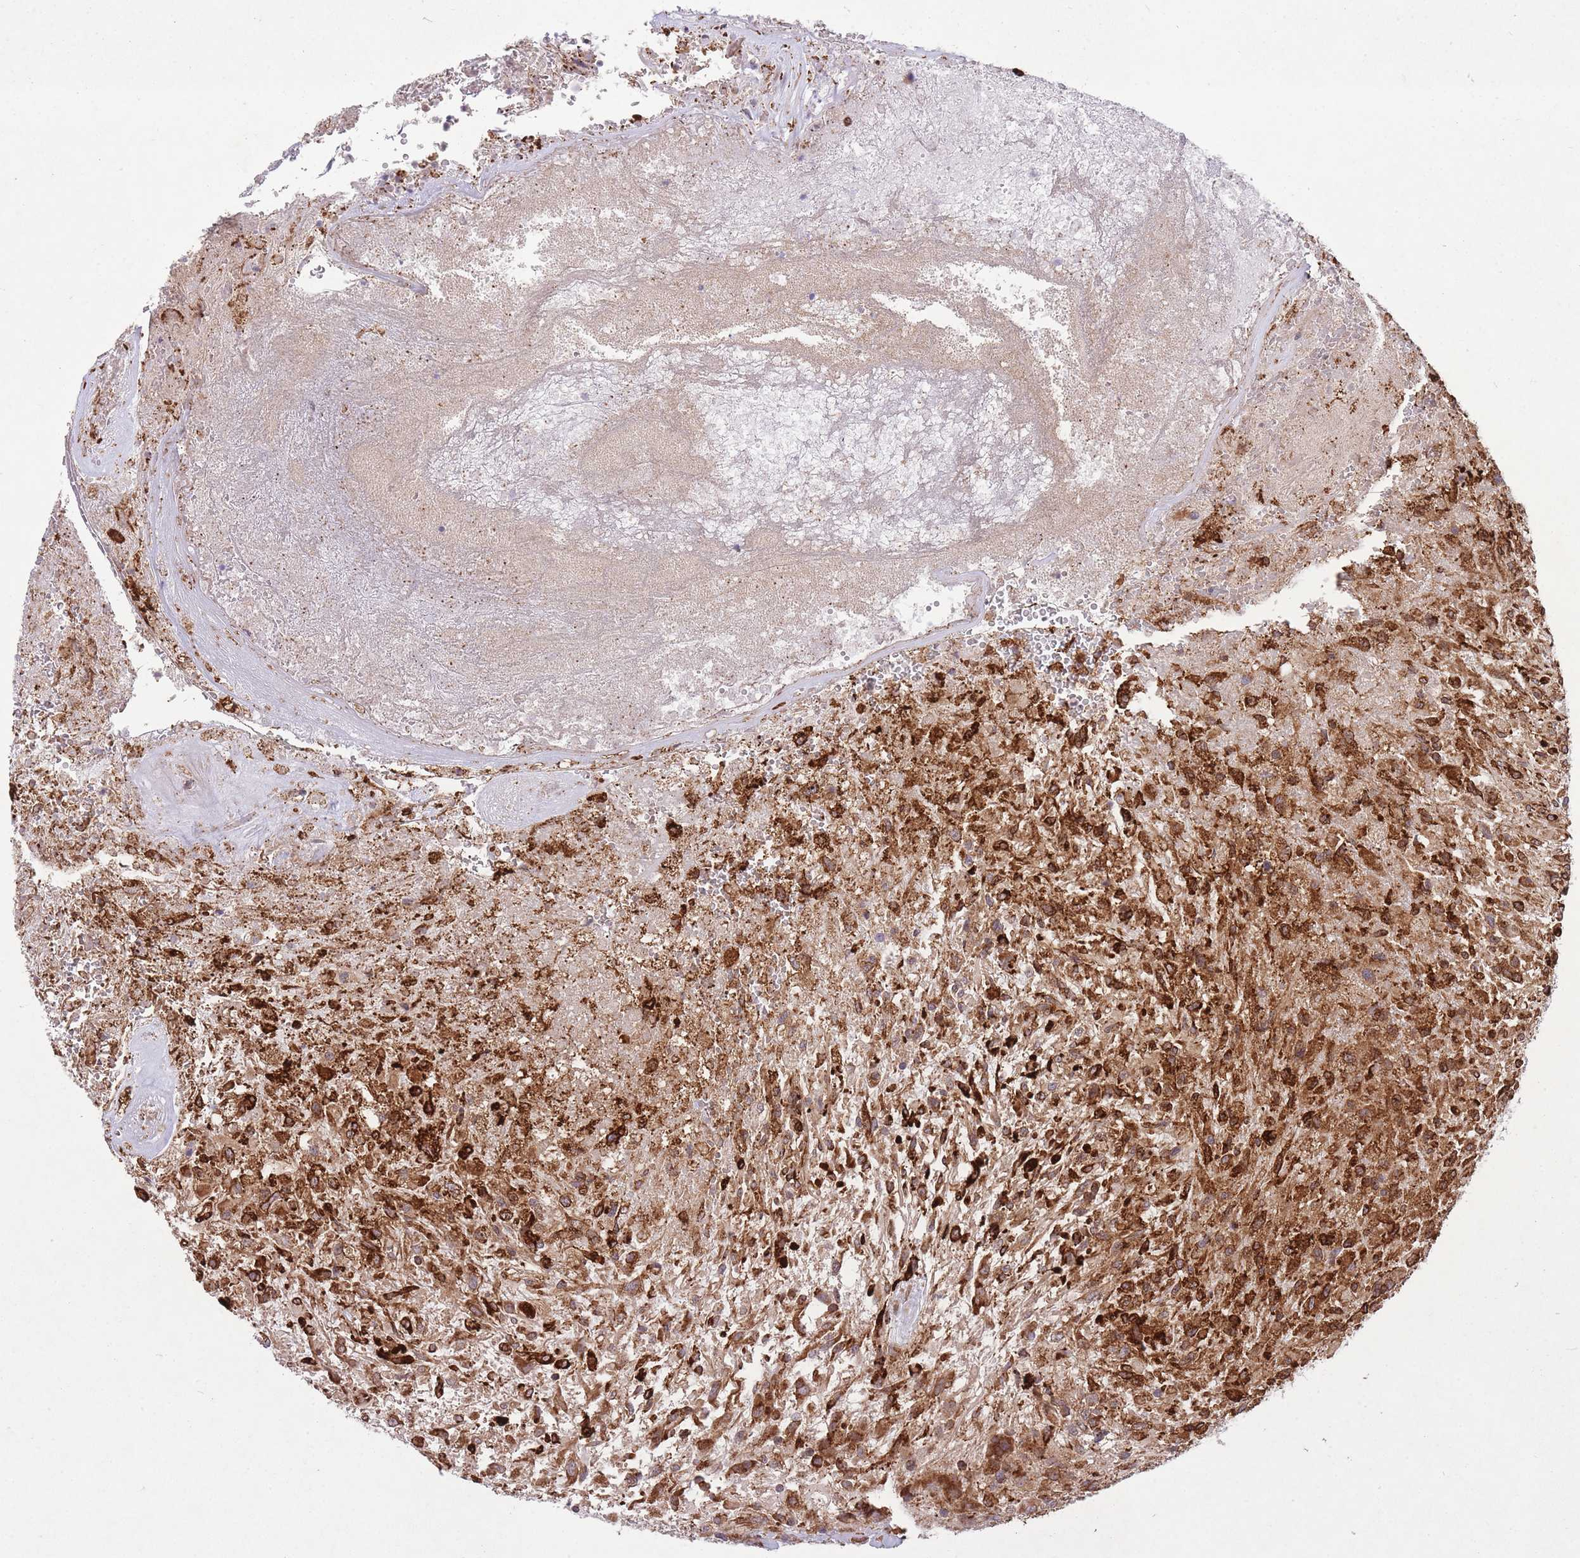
{"staining": {"intensity": "strong", "quantity": "25%-75%", "location": "cytoplasmic/membranous"}, "tissue": "glioma", "cell_type": "Tumor cells", "image_type": "cancer", "snomed": [{"axis": "morphology", "description": "Glioma, malignant, High grade"}, {"axis": "topography", "description": "Brain"}], "caption": "Human glioma stained with a protein marker exhibits strong staining in tumor cells.", "gene": "TTLL3", "patient": {"sex": "male", "age": 56}}